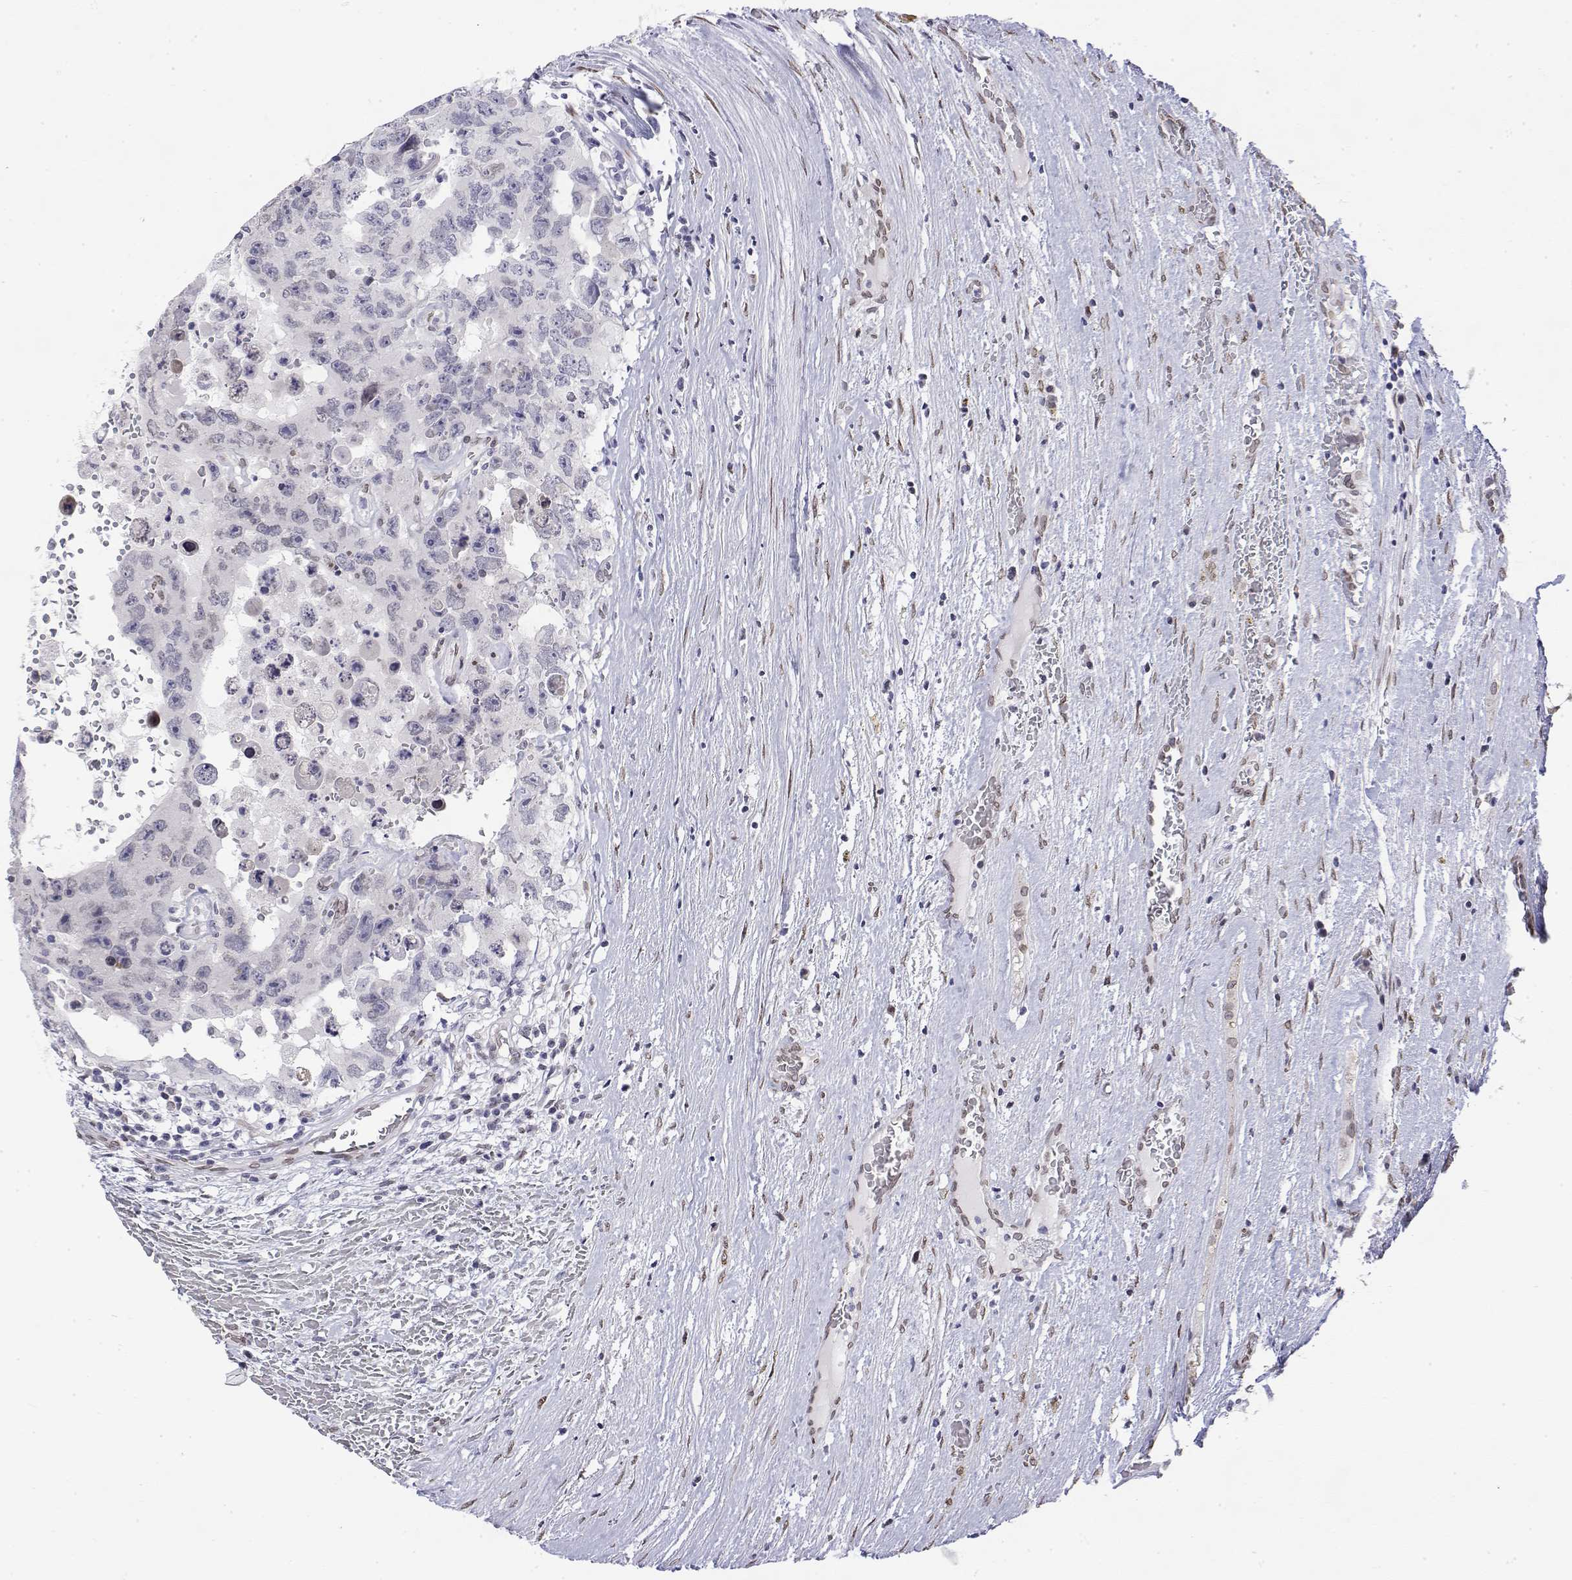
{"staining": {"intensity": "negative", "quantity": "none", "location": "none"}, "tissue": "testis cancer", "cell_type": "Tumor cells", "image_type": "cancer", "snomed": [{"axis": "morphology", "description": "Carcinoma, Embryonal, NOS"}, {"axis": "topography", "description": "Testis"}], "caption": "Testis cancer stained for a protein using IHC displays no positivity tumor cells.", "gene": "ZNF532", "patient": {"sex": "male", "age": 26}}